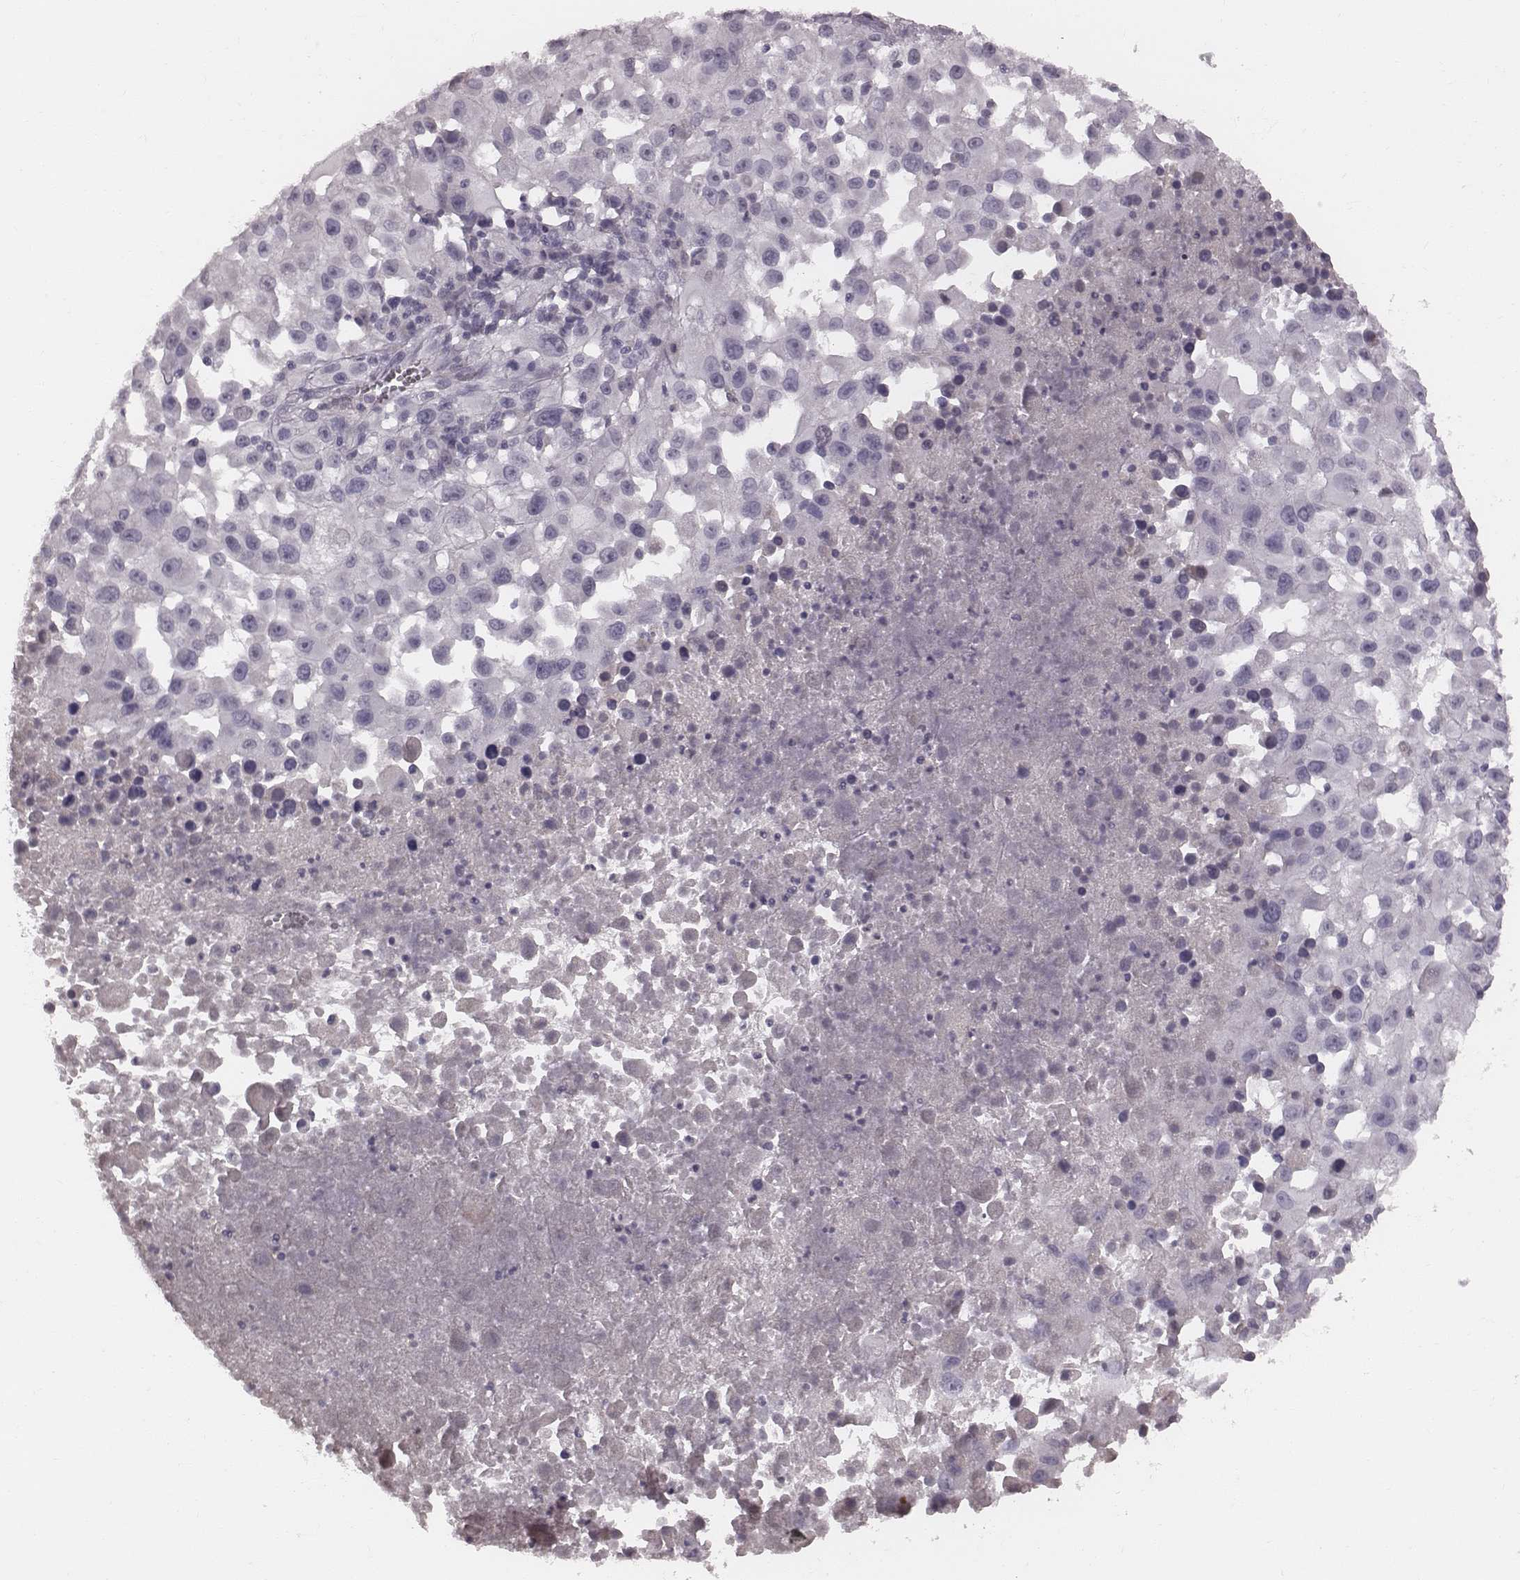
{"staining": {"intensity": "negative", "quantity": "none", "location": "none"}, "tissue": "melanoma", "cell_type": "Tumor cells", "image_type": "cancer", "snomed": [{"axis": "morphology", "description": "Malignant melanoma, Metastatic site"}, {"axis": "topography", "description": "Soft tissue"}], "caption": "Protein analysis of melanoma displays no significant positivity in tumor cells.", "gene": "CFTR", "patient": {"sex": "male", "age": 50}}